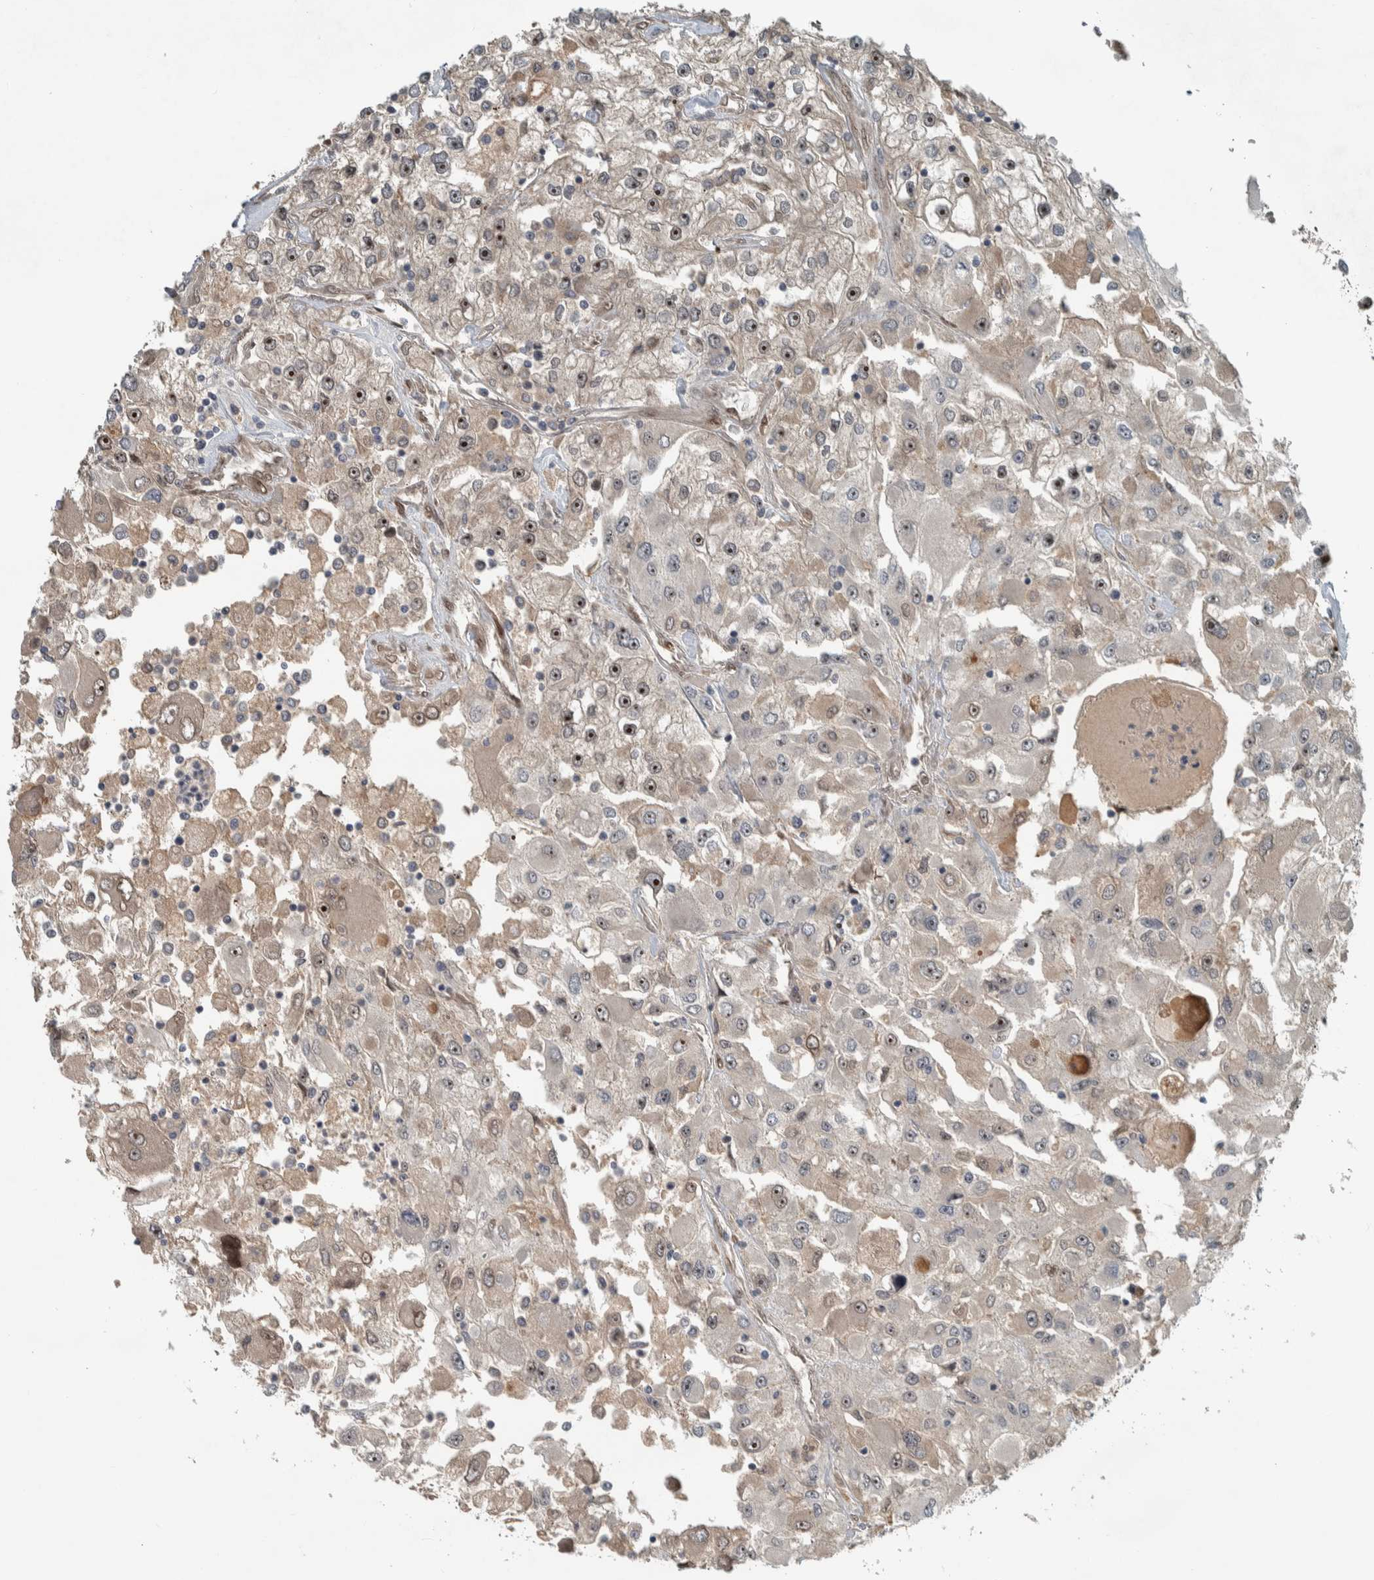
{"staining": {"intensity": "moderate", "quantity": "25%-75%", "location": "nuclear"}, "tissue": "renal cancer", "cell_type": "Tumor cells", "image_type": "cancer", "snomed": [{"axis": "morphology", "description": "Adenocarcinoma, NOS"}, {"axis": "topography", "description": "Kidney"}], "caption": "Renal adenocarcinoma stained with IHC shows moderate nuclear staining in approximately 25%-75% of tumor cells. The staining is performed using DAB brown chromogen to label protein expression. The nuclei are counter-stained blue using hematoxylin.", "gene": "XPO5", "patient": {"sex": "female", "age": 52}}